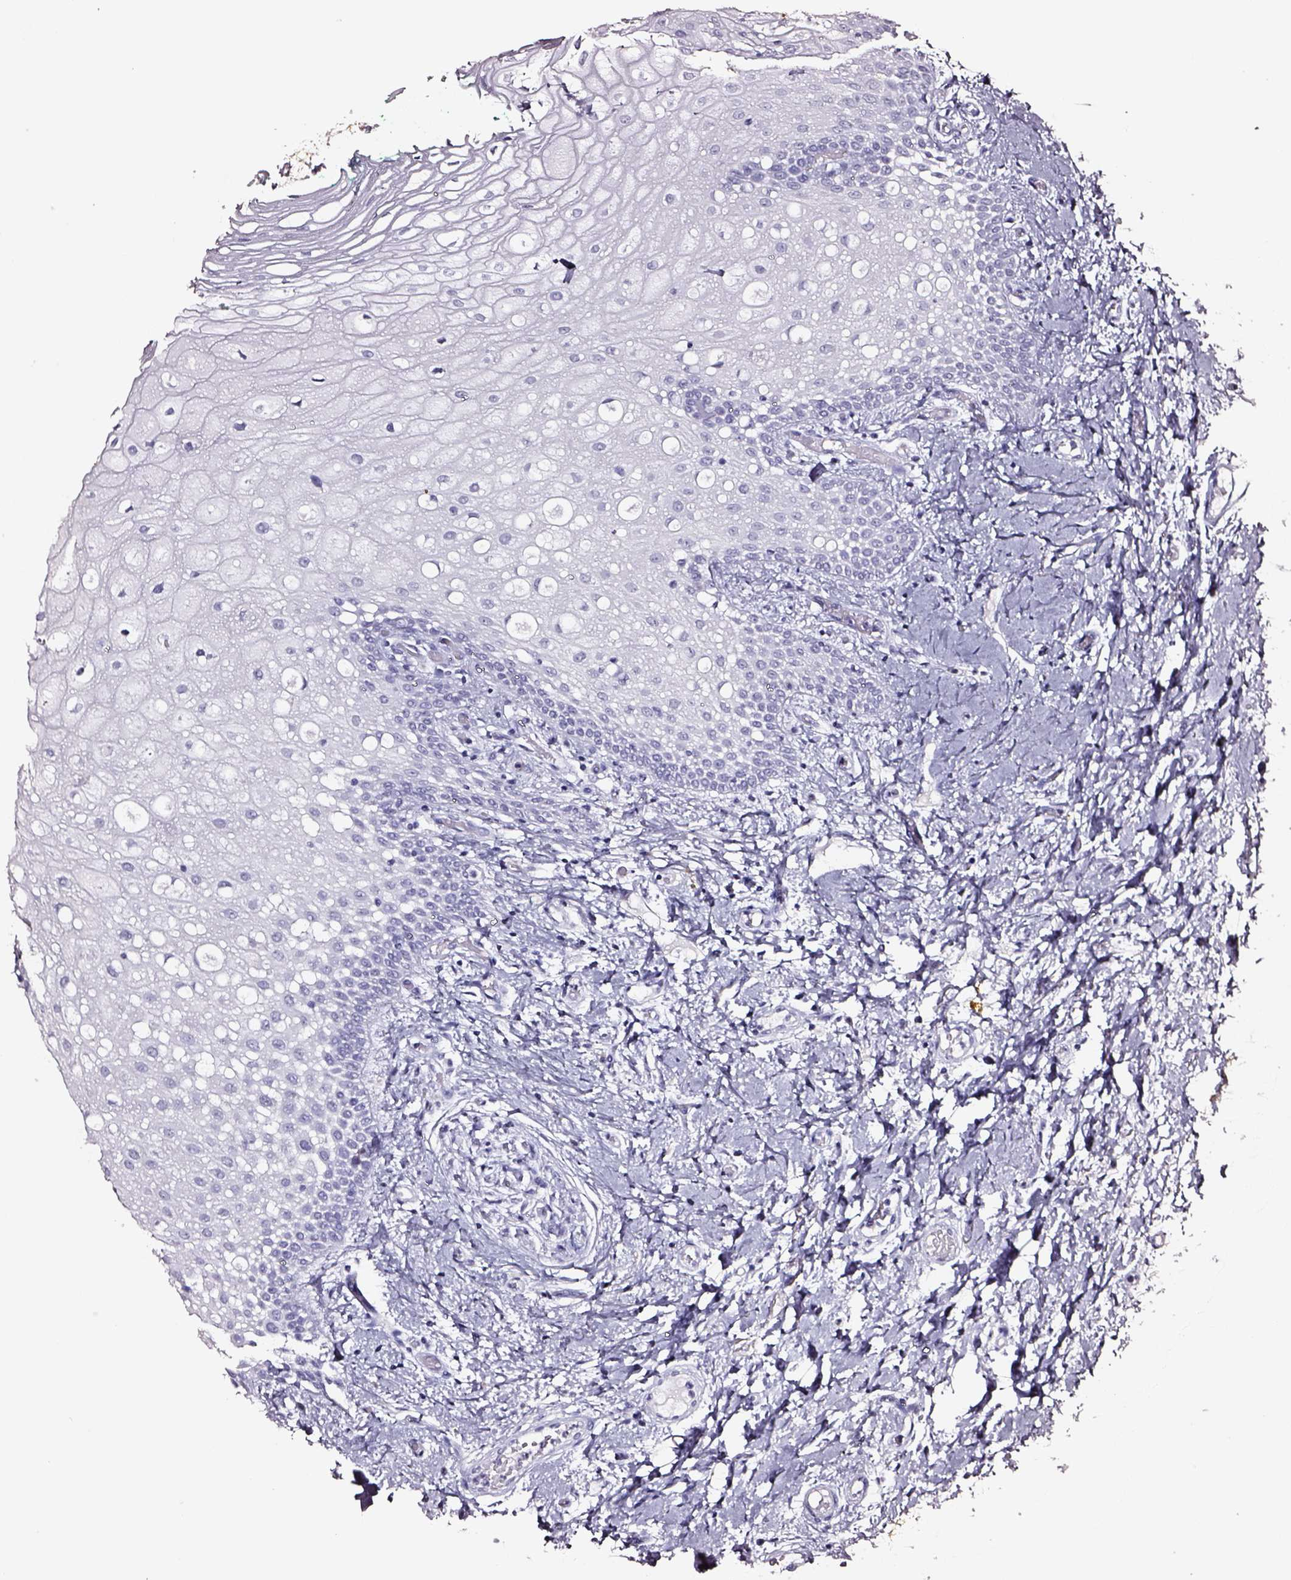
{"staining": {"intensity": "negative", "quantity": "none", "location": "none"}, "tissue": "oral mucosa", "cell_type": "Squamous epithelial cells", "image_type": "normal", "snomed": [{"axis": "morphology", "description": "Normal tissue, NOS"}, {"axis": "topography", "description": "Oral tissue"}], "caption": "Micrograph shows no protein staining in squamous epithelial cells of unremarkable oral mucosa.", "gene": "DPEP1", "patient": {"sex": "female", "age": 83}}